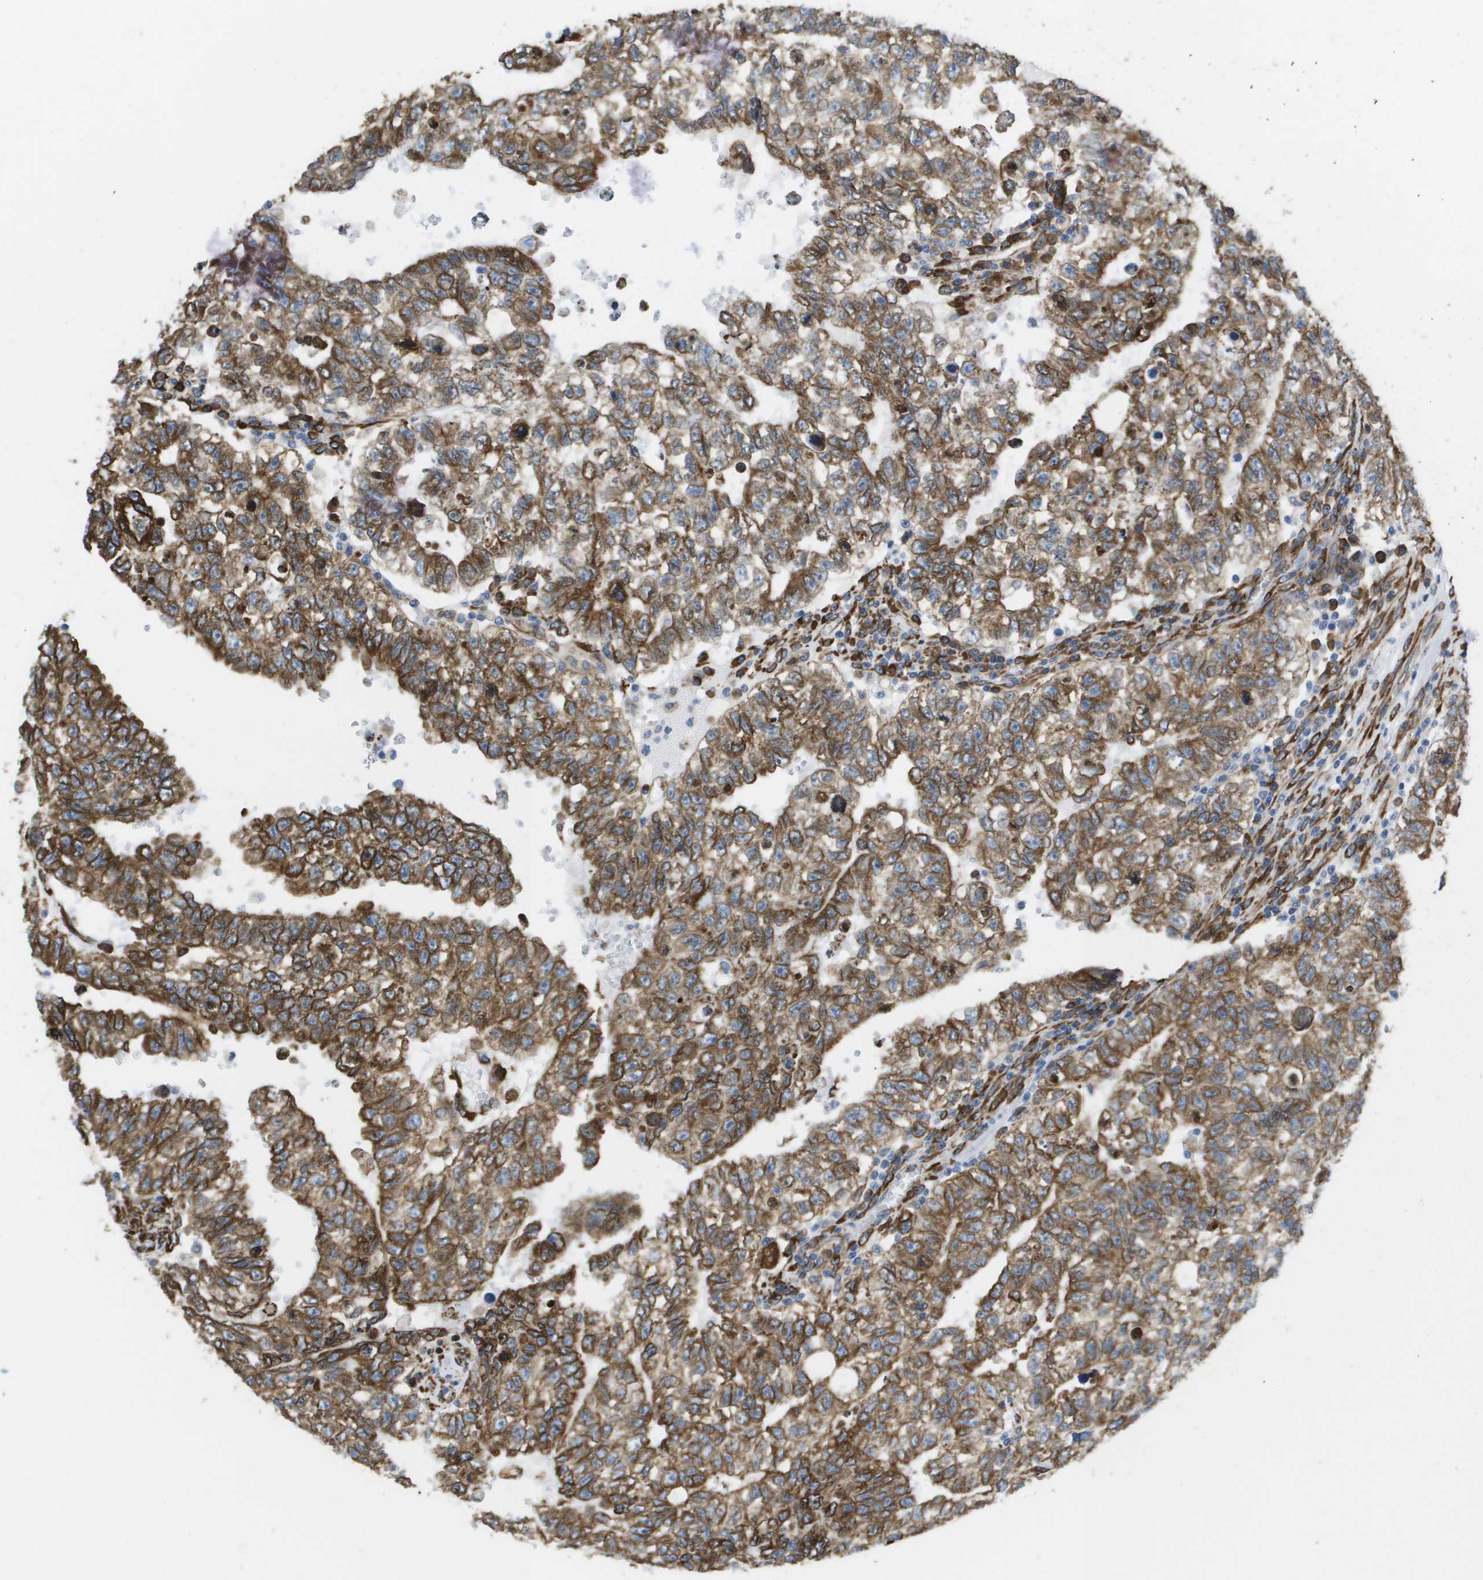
{"staining": {"intensity": "moderate", "quantity": ">75%", "location": "cytoplasmic/membranous"}, "tissue": "testis cancer", "cell_type": "Tumor cells", "image_type": "cancer", "snomed": [{"axis": "morphology", "description": "Seminoma, NOS"}, {"axis": "morphology", "description": "Carcinoma, Embryonal, NOS"}, {"axis": "topography", "description": "Testis"}], "caption": "Immunohistochemical staining of human testis cancer exhibits medium levels of moderate cytoplasmic/membranous protein expression in about >75% of tumor cells. (DAB = brown stain, brightfield microscopy at high magnification).", "gene": "ST3GAL2", "patient": {"sex": "male", "age": 38}}